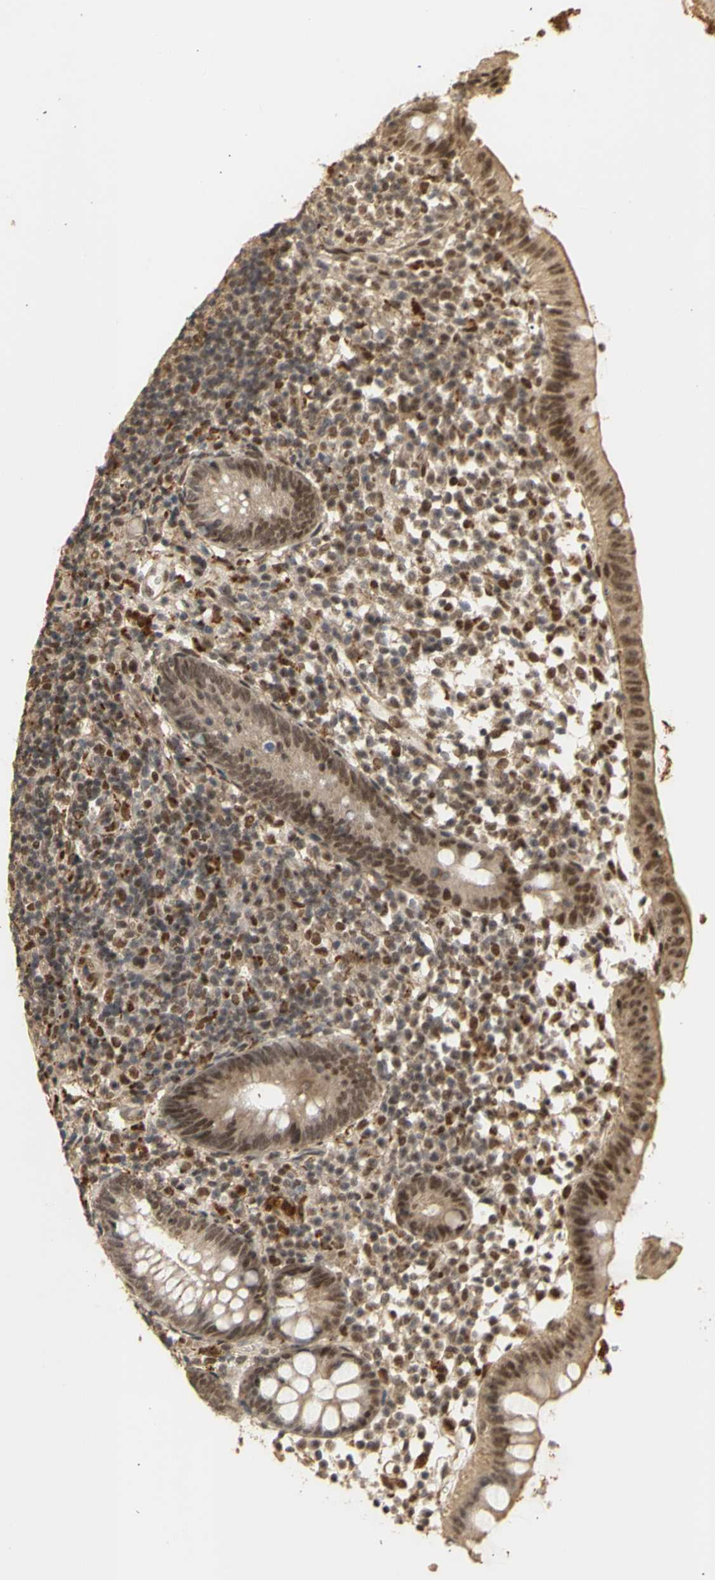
{"staining": {"intensity": "moderate", "quantity": ">75%", "location": "cytoplasmic/membranous,nuclear"}, "tissue": "appendix", "cell_type": "Glandular cells", "image_type": "normal", "snomed": [{"axis": "morphology", "description": "Normal tissue, NOS"}, {"axis": "topography", "description": "Appendix"}], "caption": "Protein analysis of benign appendix demonstrates moderate cytoplasmic/membranous,nuclear staining in approximately >75% of glandular cells. Using DAB (3,3'-diaminobenzidine) (brown) and hematoxylin (blue) stains, captured at high magnification using brightfield microscopy.", "gene": "GTF2E2", "patient": {"sex": "female", "age": 20}}